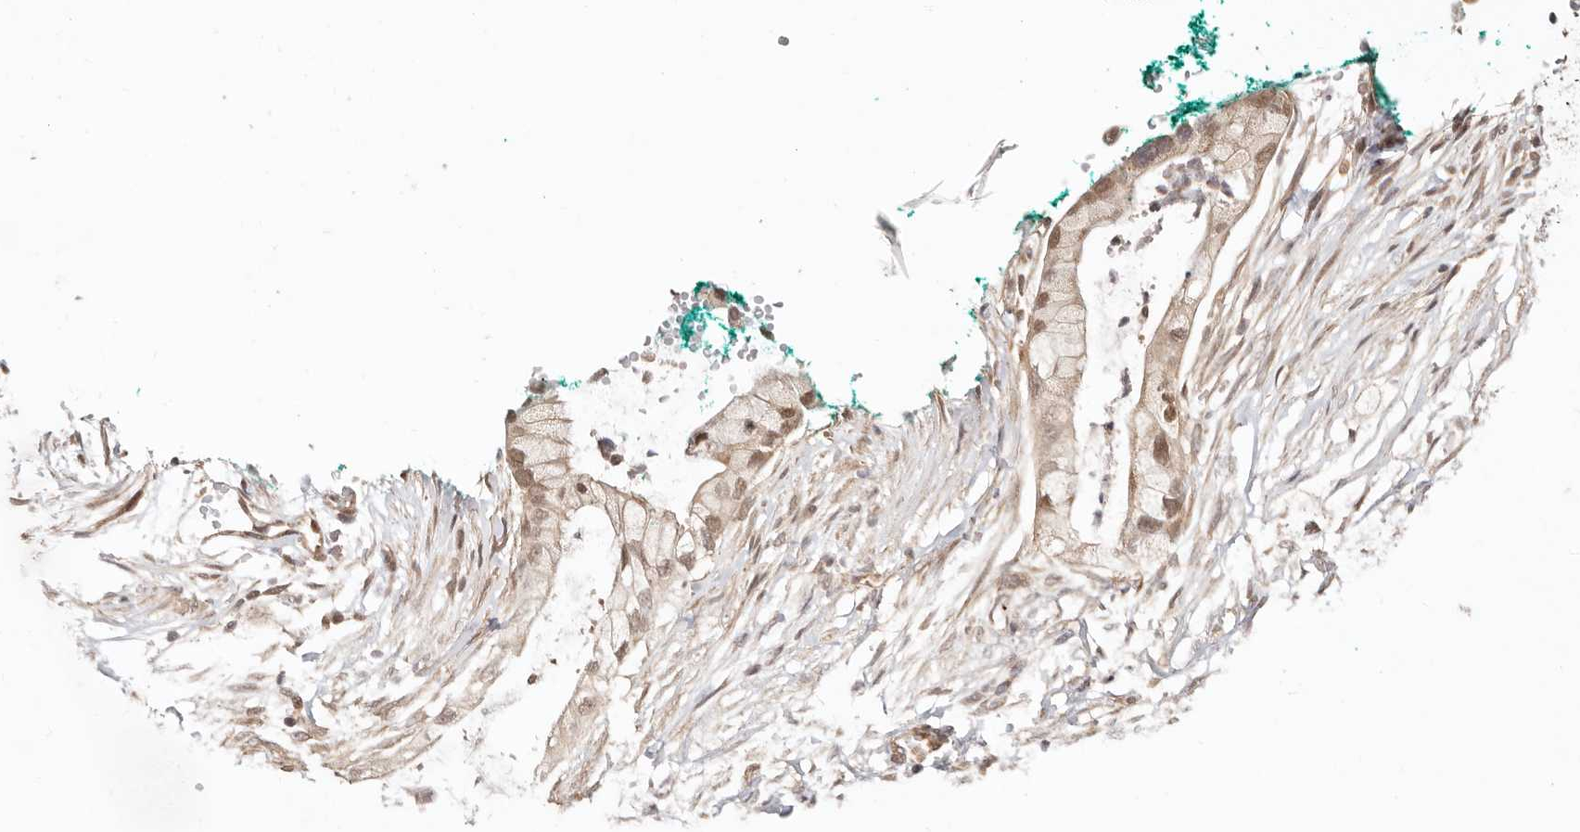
{"staining": {"intensity": "moderate", "quantity": "25%-75%", "location": "nuclear"}, "tissue": "pancreatic cancer", "cell_type": "Tumor cells", "image_type": "cancer", "snomed": [{"axis": "morphology", "description": "Adenocarcinoma, NOS"}, {"axis": "topography", "description": "Pancreas"}], "caption": "IHC of human adenocarcinoma (pancreatic) exhibits medium levels of moderate nuclear positivity in approximately 25%-75% of tumor cells.", "gene": "CTNNBL1", "patient": {"sex": "male", "age": 53}}